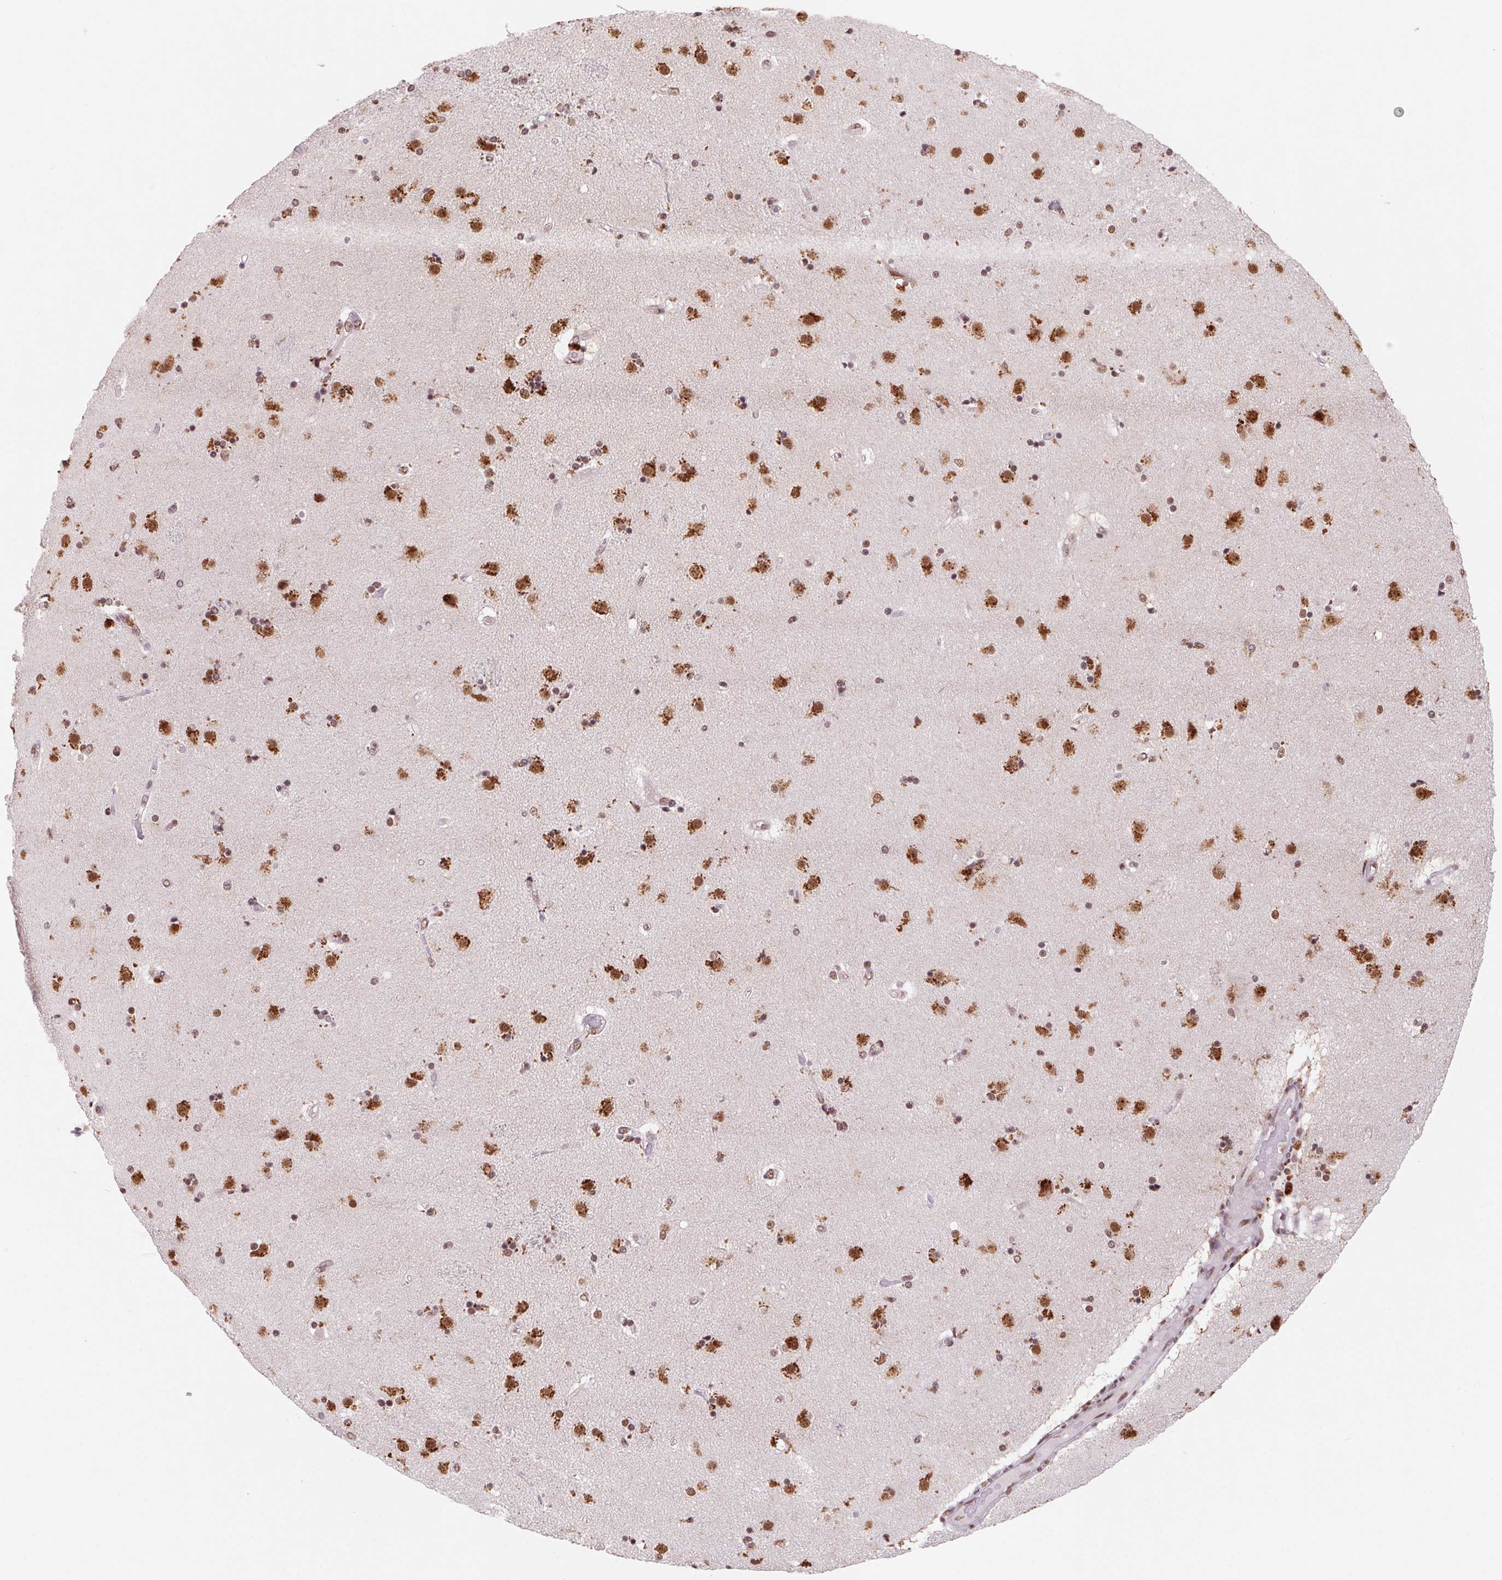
{"staining": {"intensity": "moderate", "quantity": ">75%", "location": "cytoplasmic/membranous,nuclear"}, "tissue": "caudate", "cell_type": "Glial cells", "image_type": "normal", "snomed": [{"axis": "morphology", "description": "Normal tissue, NOS"}, {"axis": "topography", "description": "Lateral ventricle wall"}], "caption": "Moderate cytoplasmic/membranous,nuclear protein staining is appreciated in about >75% of glial cells in caudate.", "gene": "SNRPG", "patient": {"sex": "female", "age": 71}}